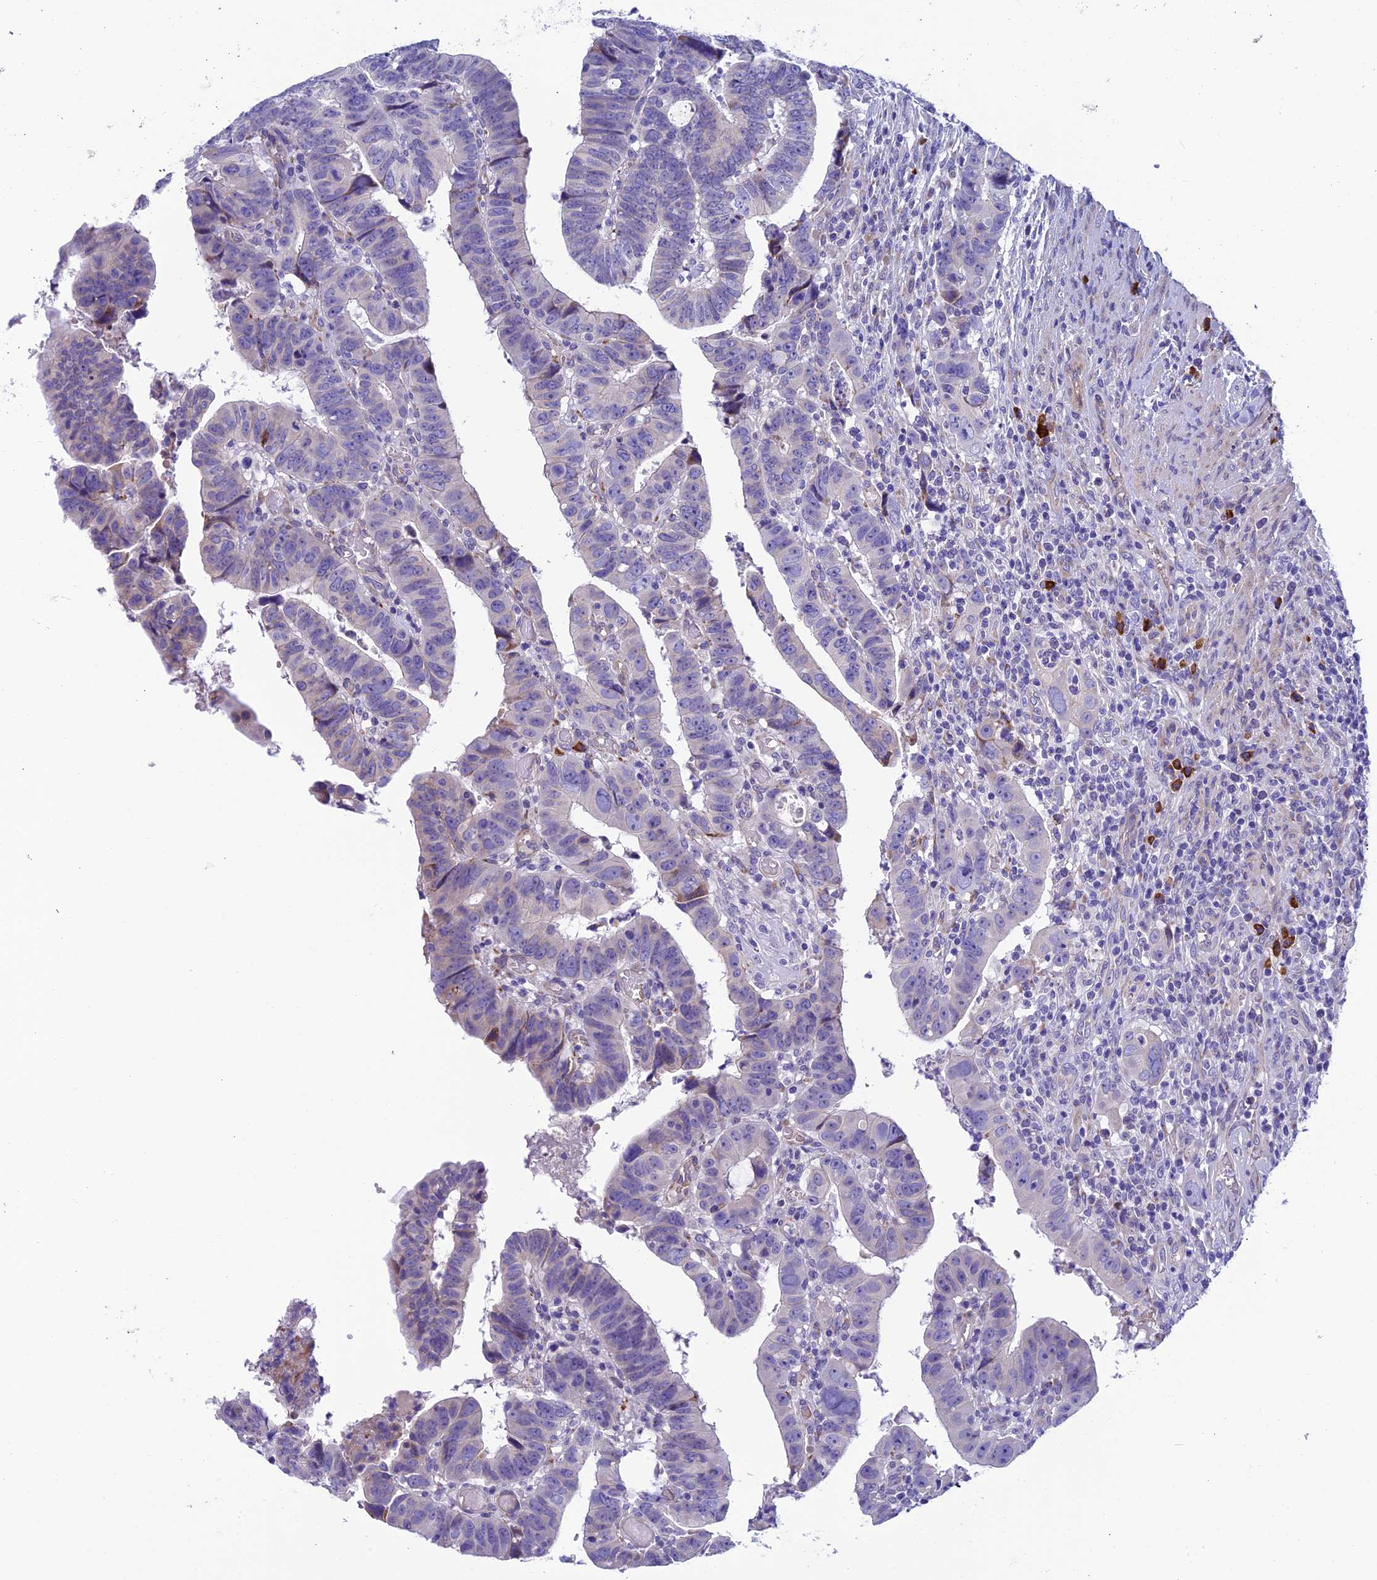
{"staining": {"intensity": "negative", "quantity": "none", "location": "none"}, "tissue": "colorectal cancer", "cell_type": "Tumor cells", "image_type": "cancer", "snomed": [{"axis": "morphology", "description": "Normal tissue, NOS"}, {"axis": "morphology", "description": "Adenocarcinoma, NOS"}, {"axis": "topography", "description": "Rectum"}], "caption": "The histopathology image reveals no staining of tumor cells in colorectal cancer (adenocarcinoma). The staining was performed using DAB (3,3'-diaminobenzidine) to visualize the protein expression in brown, while the nuclei were stained in blue with hematoxylin (Magnification: 20x).", "gene": "MACIR", "patient": {"sex": "female", "age": 65}}